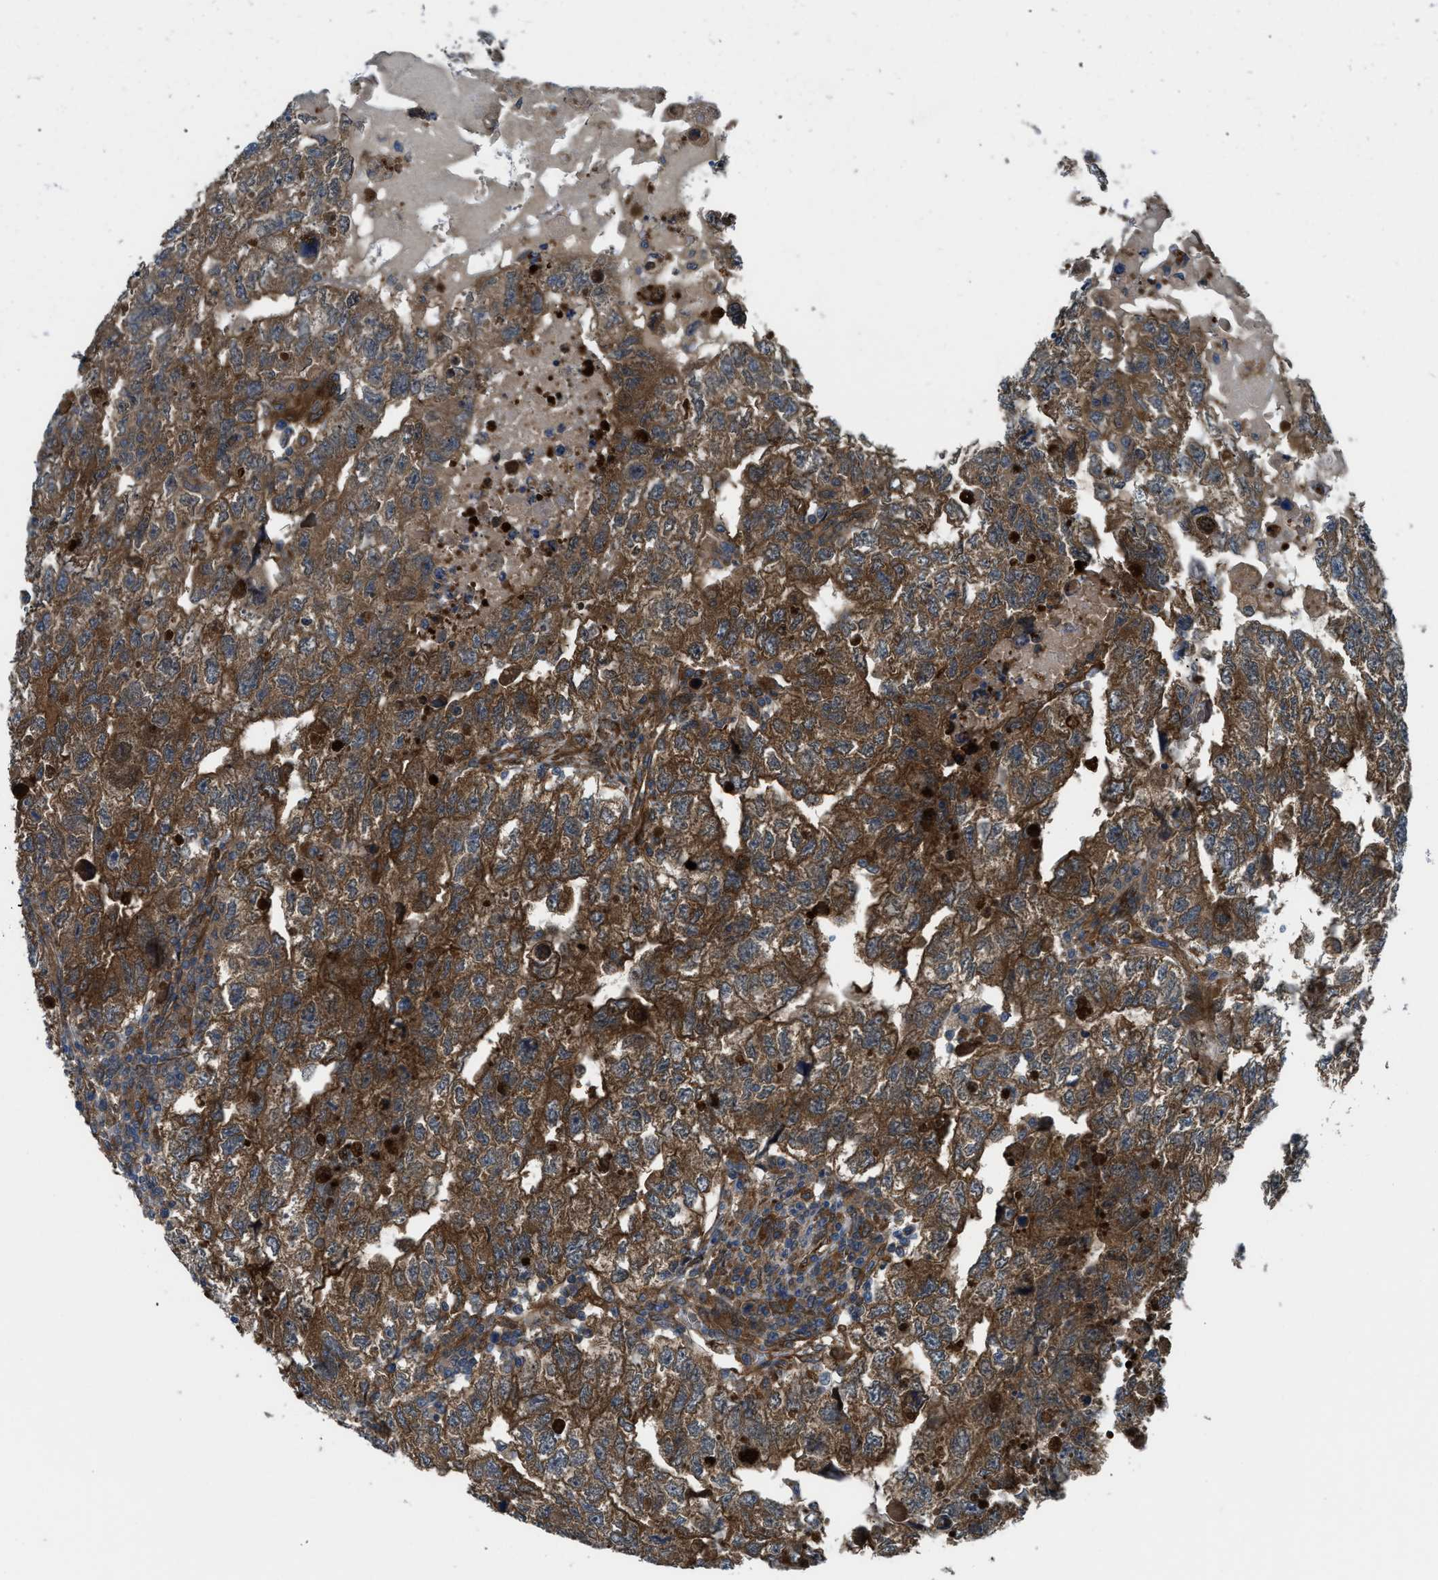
{"staining": {"intensity": "strong", "quantity": ">75%", "location": "cytoplasmic/membranous"}, "tissue": "testis cancer", "cell_type": "Tumor cells", "image_type": "cancer", "snomed": [{"axis": "morphology", "description": "Carcinoma, Embryonal, NOS"}, {"axis": "topography", "description": "Testis"}], "caption": "Strong cytoplasmic/membranous positivity is seen in approximately >75% of tumor cells in testis cancer.", "gene": "BAZ2B", "patient": {"sex": "male", "age": 36}}